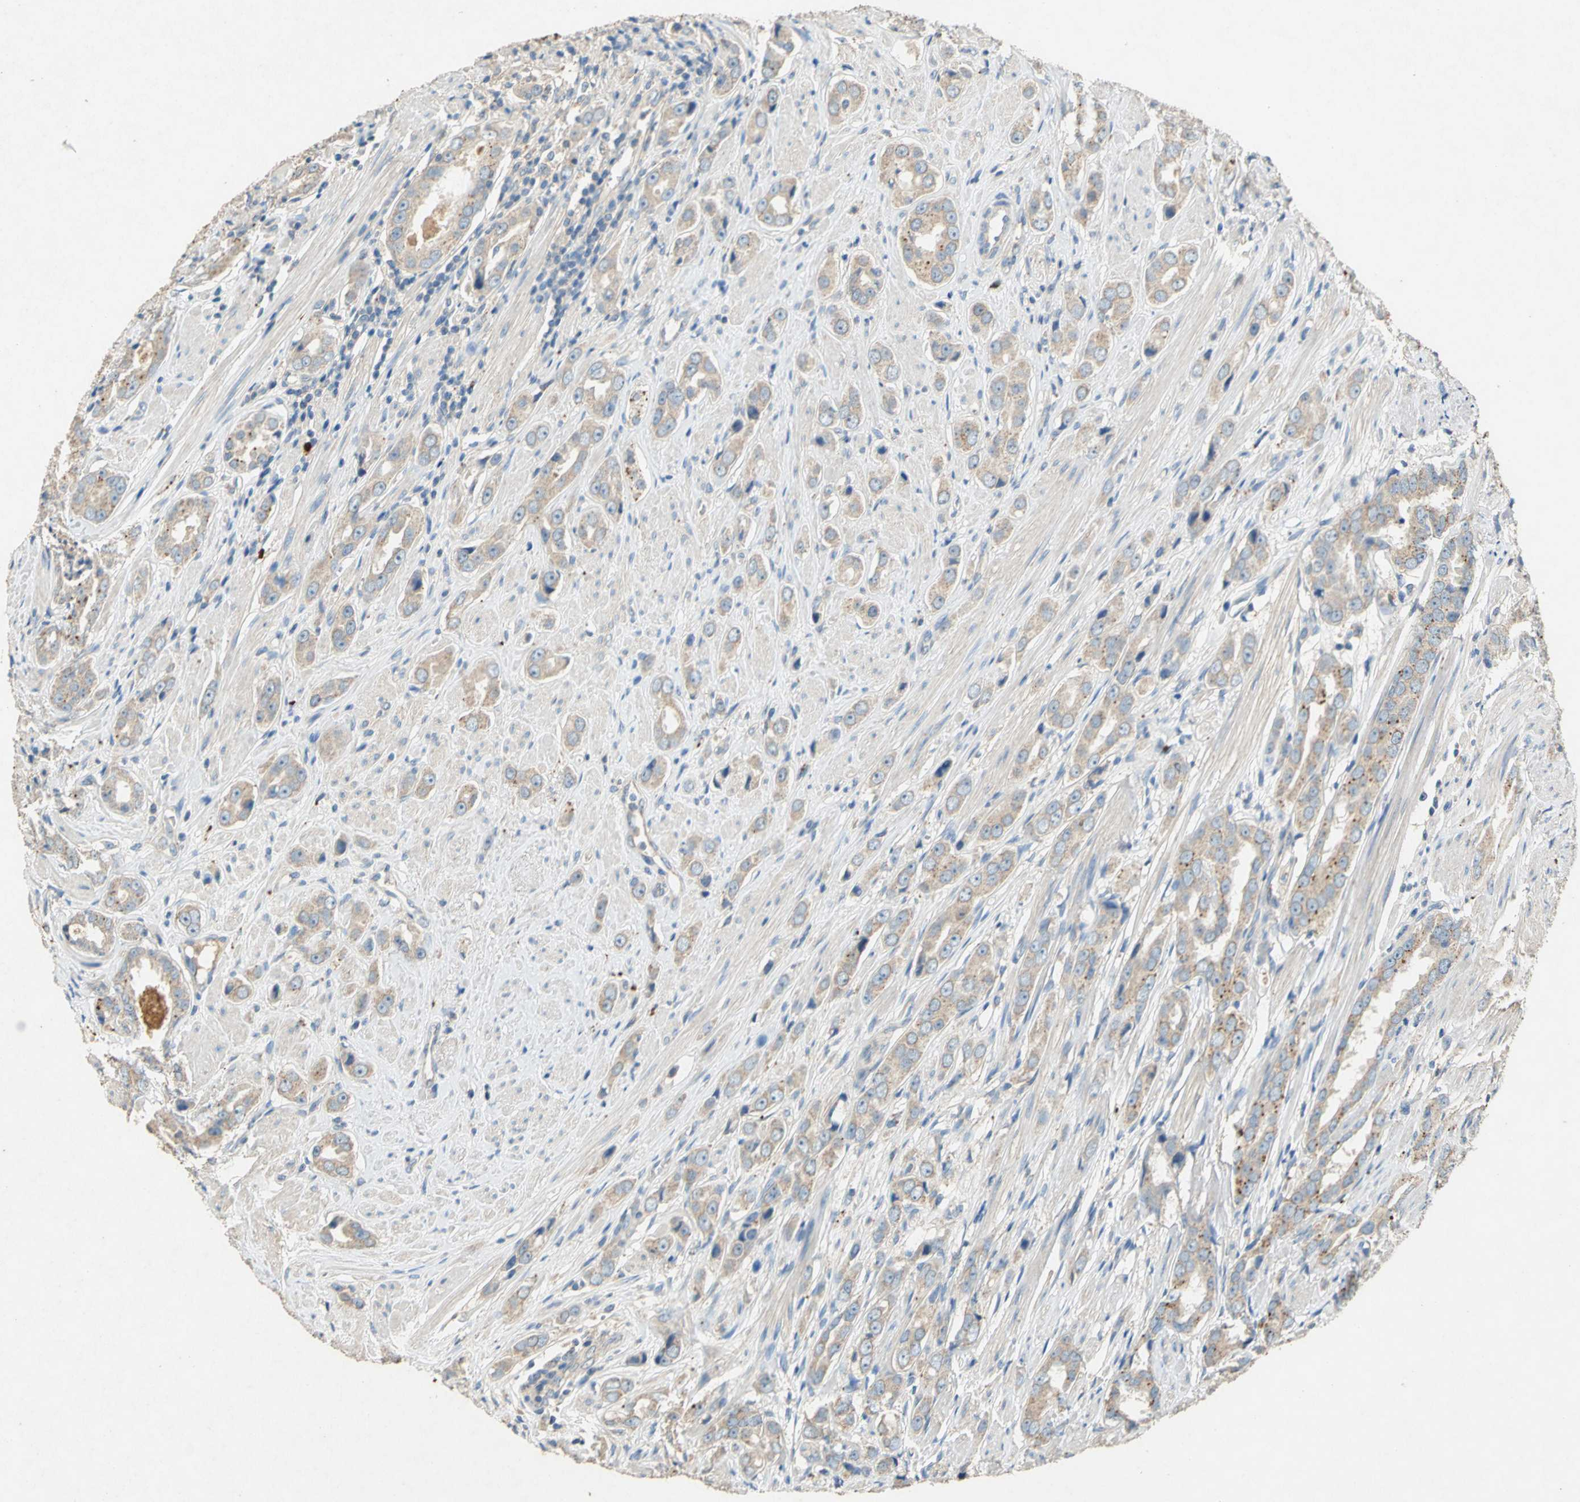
{"staining": {"intensity": "weak", "quantity": ">75%", "location": "cytoplasmic/membranous"}, "tissue": "prostate cancer", "cell_type": "Tumor cells", "image_type": "cancer", "snomed": [{"axis": "morphology", "description": "Adenocarcinoma, Medium grade"}, {"axis": "topography", "description": "Prostate"}], "caption": "The photomicrograph demonstrates staining of medium-grade adenocarcinoma (prostate), revealing weak cytoplasmic/membranous protein staining (brown color) within tumor cells.", "gene": "ADAMTS5", "patient": {"sex": "male", "age": 53}}